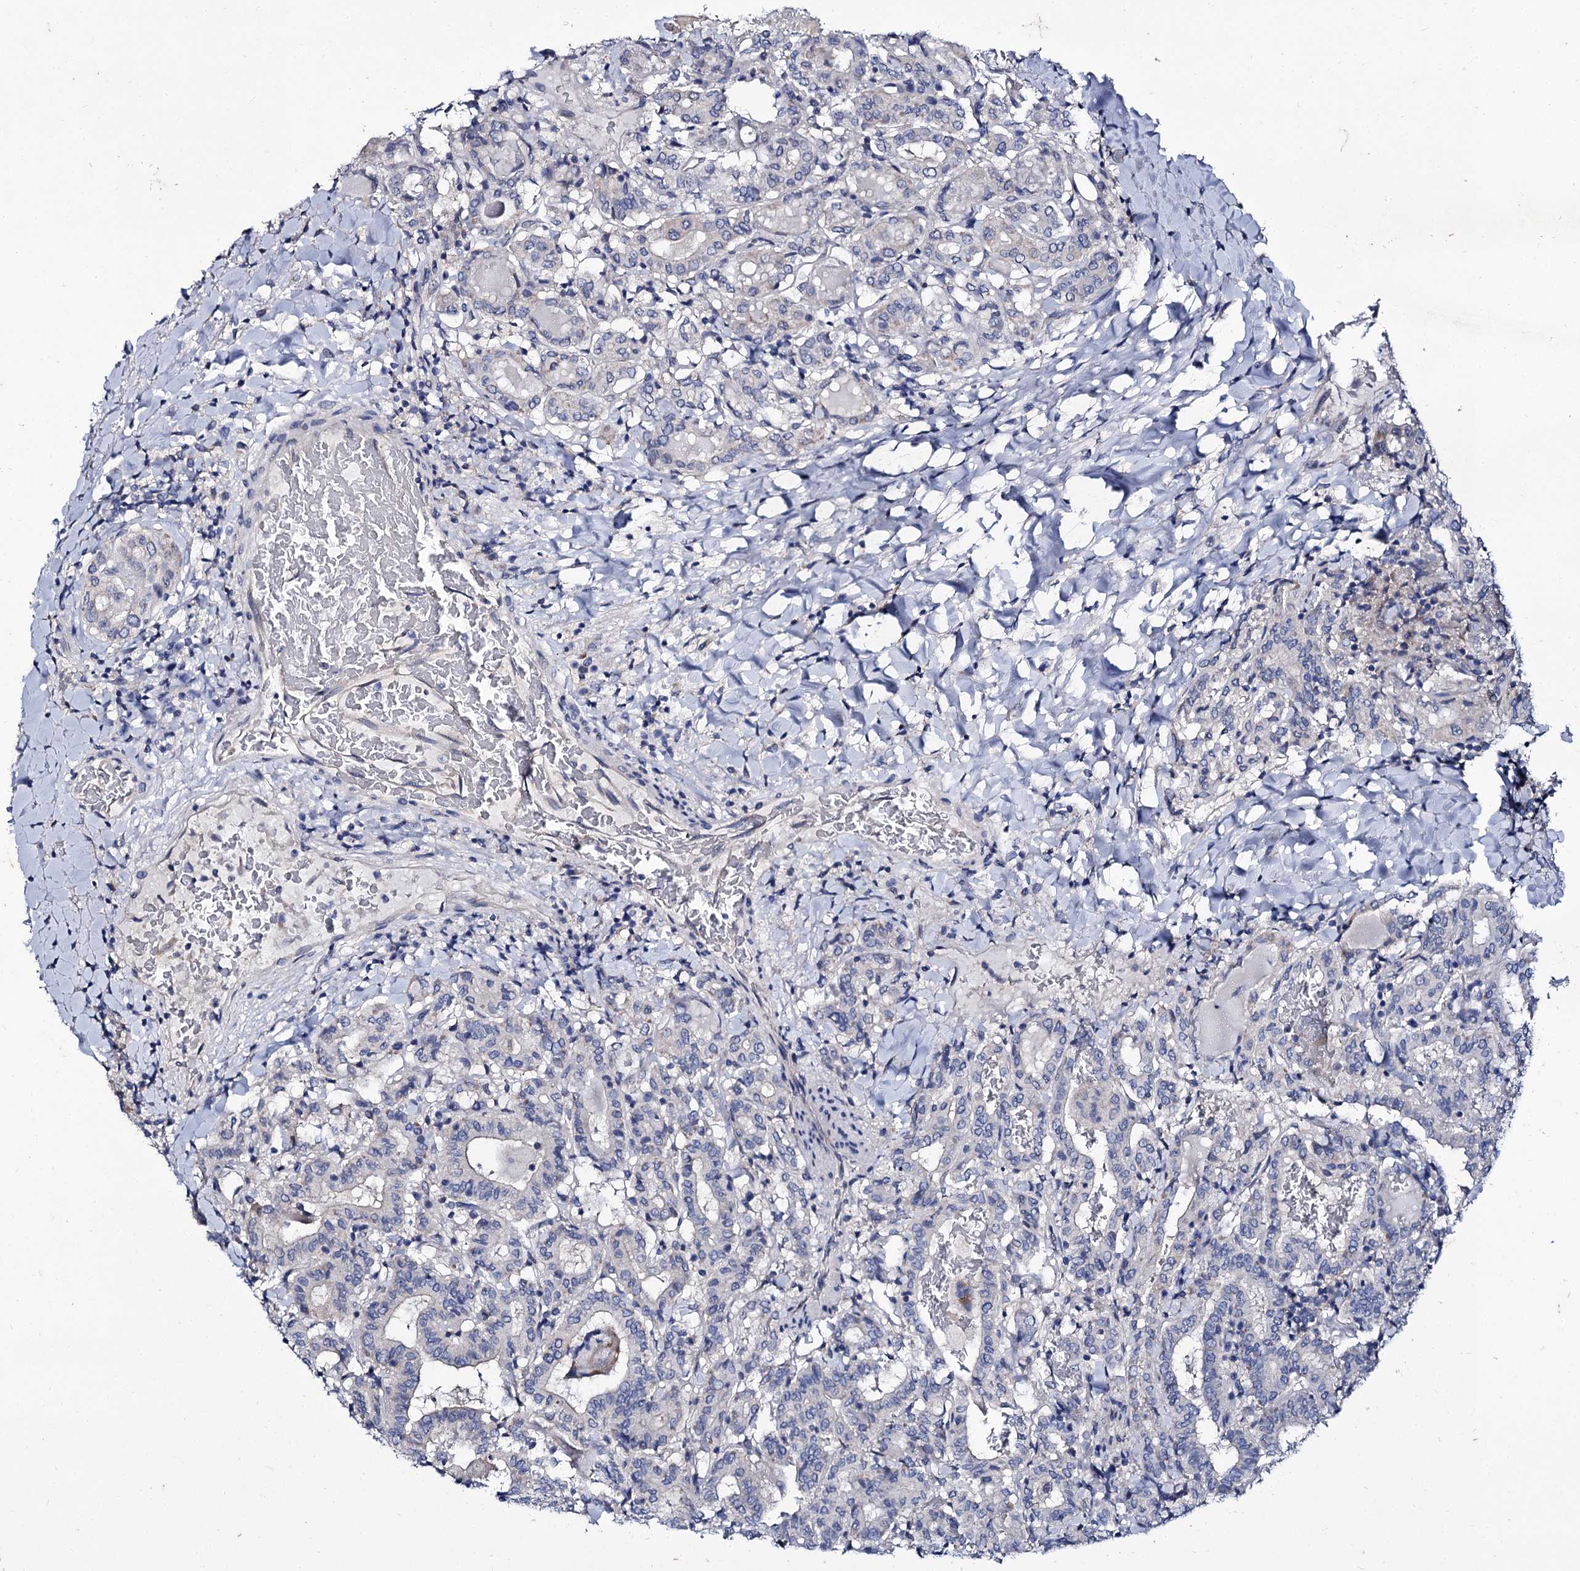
{"staining": {"intensity": "negative", "quantity": "none", "location": "none"}, "tissue": "thyroid cancer", "cell_type": "Tumor cells", "image_type": "cancer", "snomed": [{"axis": "morphology", "description": "Papillary adenocarcinoma, NOS"}, {"axis": "topography", "description": "Thyroid gland"}], "caption": "An immunohistochemistry image of thyroid cancer (papillary adenocarcinoma) is shown. There is no staining in tumor cells of thyroid cancer (papillary adenocarcinoma). (Immunohistochemistry (ihc), brightfield microscopy, high magnification).", "gene": "PANX2", "patient": {"sex": "female", "age": 72}}